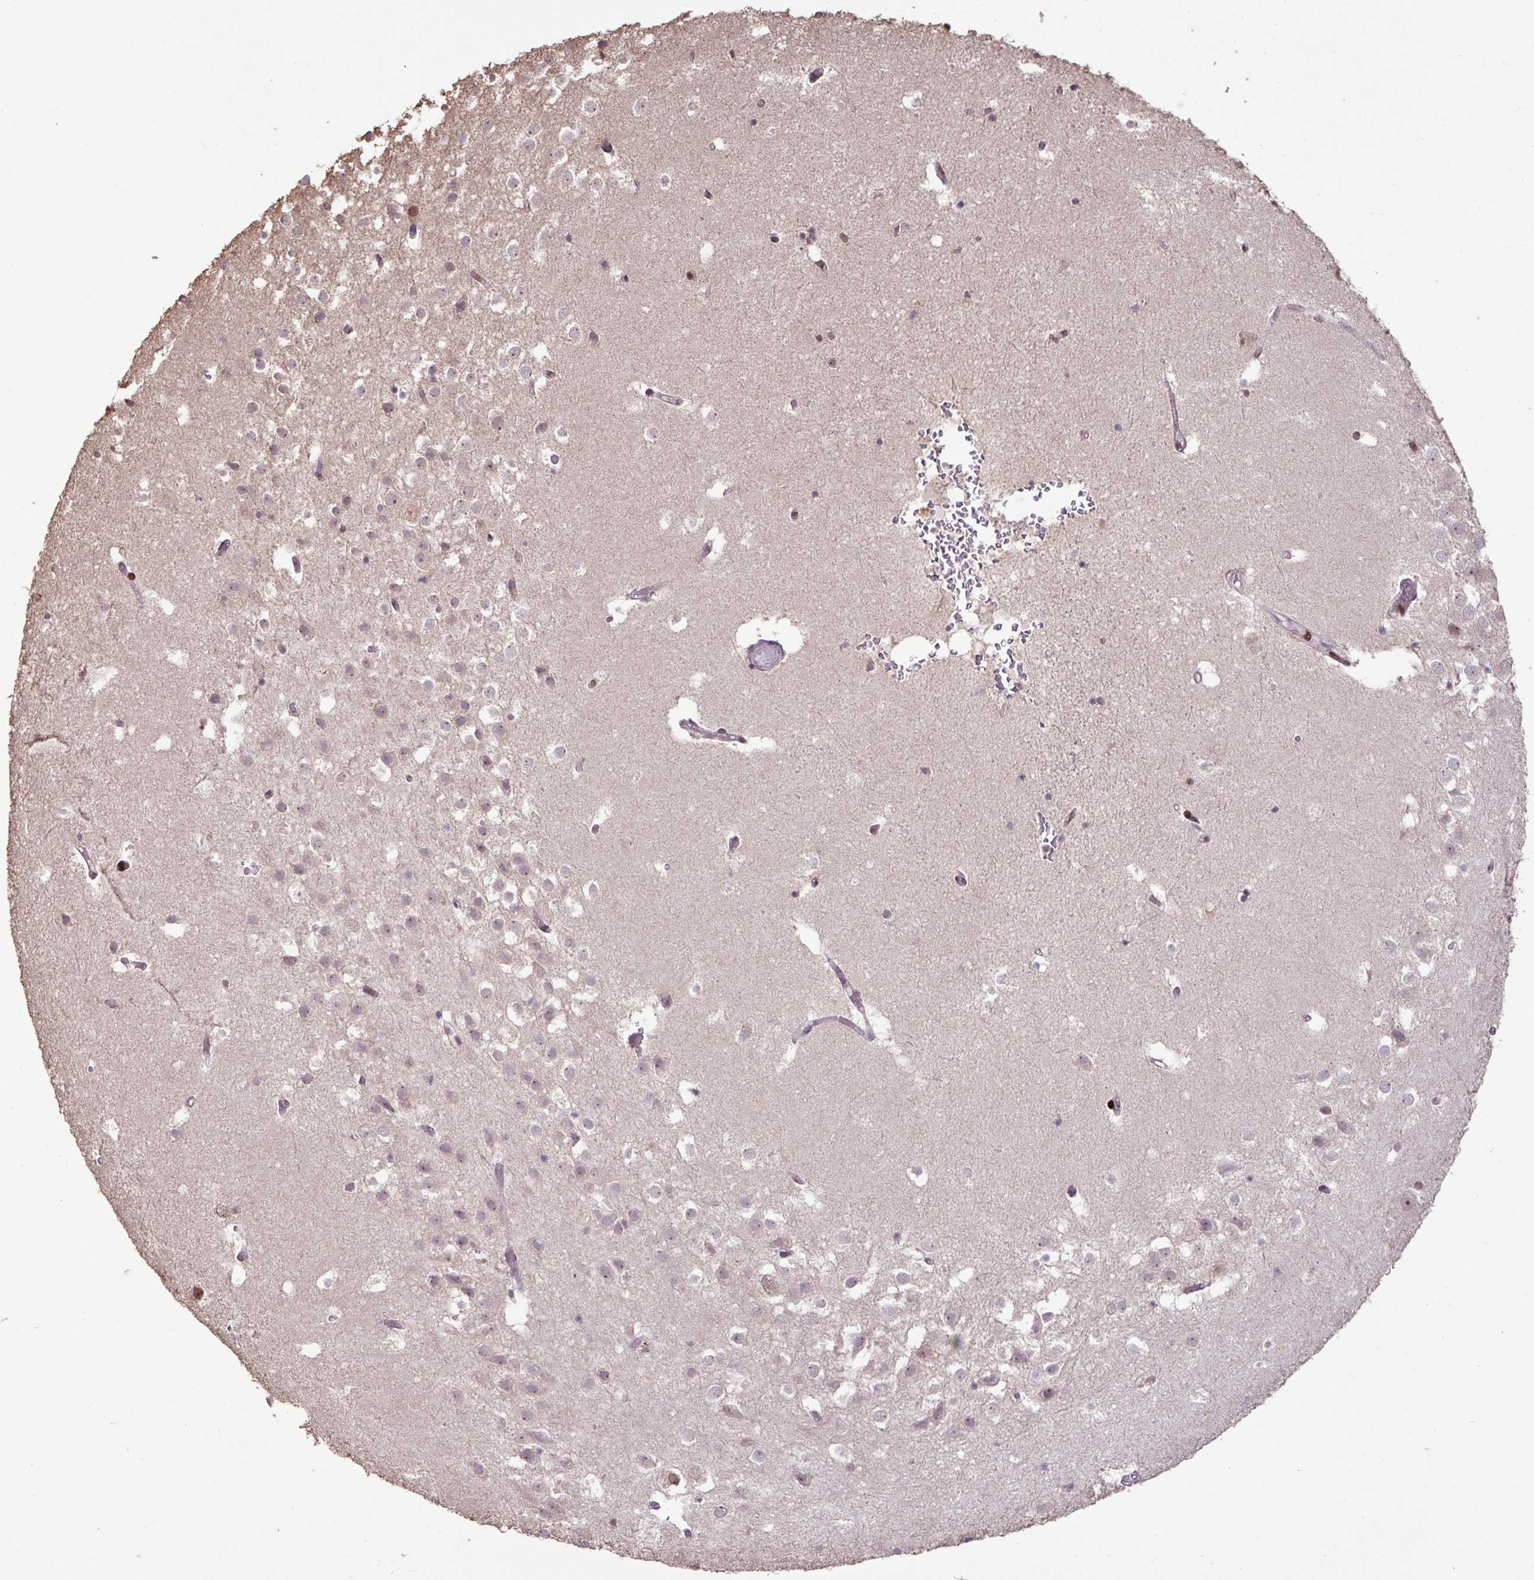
{"staining": {"intensity": "weak", "quantity": "<25%", "location": "nuclear"}, "tissue": "hippocampus", "cell_type": "Glial cells", "image_type": "normal", "snomed": [{"axis": "morphology", "description": "Normal tissue, NOS"}, {"axis": "topography", "description": "Hippocampus"}], "caption": "Immunohistochemistry (IHC) image of normal human hippocampus stained for a protein (brown), which reveals no staining in glial cells. (Brightfield microscopy of DAB (3,3'-diaminobenzidine) IHC at high magnification).", "gene": "ZNF709", "patient": {"sex": "female", "age": 52}}